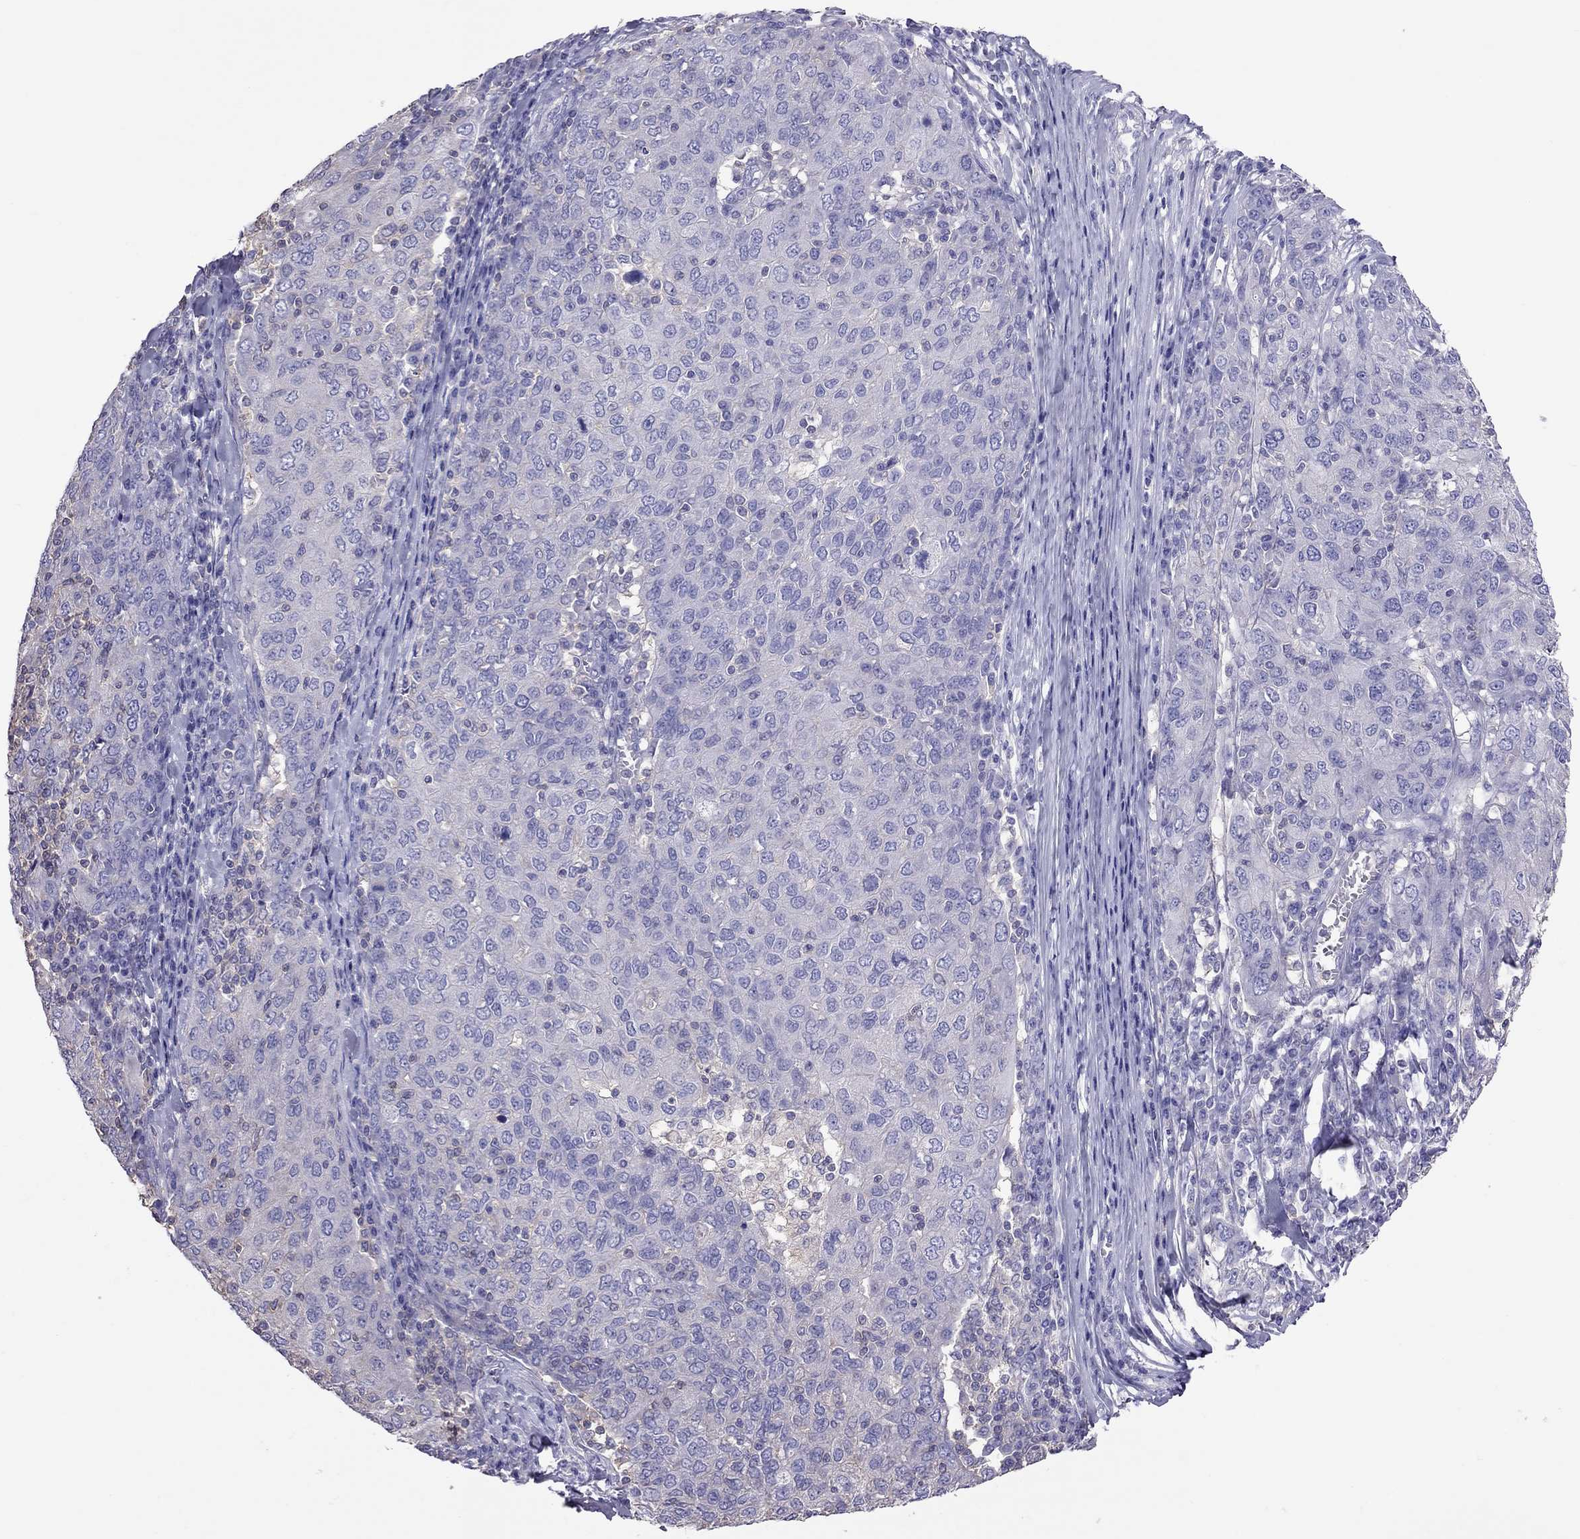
{"staining": {"intensity": "negative", "quantity": "none", "location": "none"}, "tissue": "ovarian cancer", "cell_type": "Tumor cells", "image_type": "cancer", "snomed": [{"axis": "morphology", "description": "Carcinoma, endometroid"}, {"axis": "topography", "description": "Ovary"}], "caption": "This is an IHC histopathology image of human ovarian cancer (endometroid carcinoma). There is no positivity in tumor cells.", "gene": "TEX22", "patient": {"sex": "female", "age": 50}}